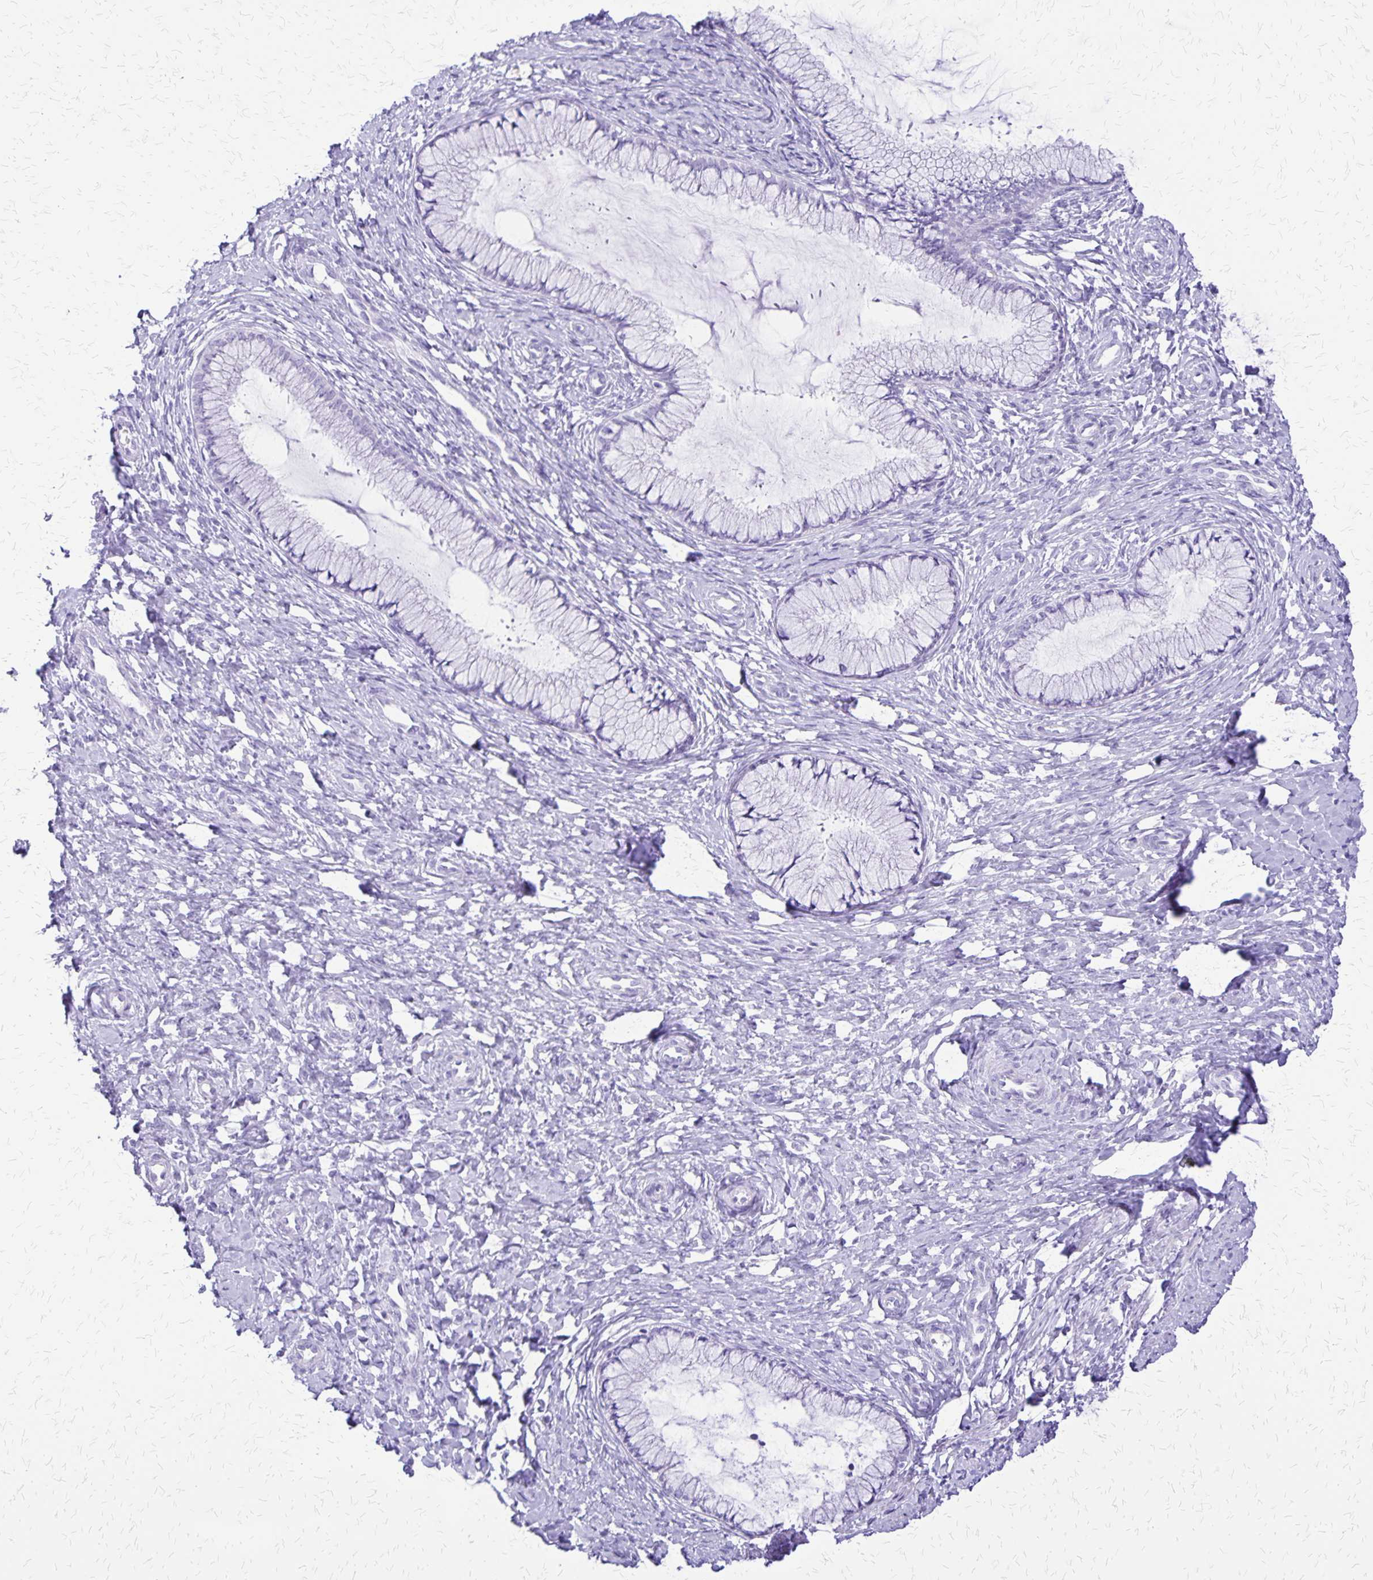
{"staining": {"intensity": "negative", "quantity": "none", "location": "none"}, "tissue": "cervix", "cell_type": "Glandular cells", "image_type": "normal", "snomed": [{"axis": "morphology", "description": "Normal tissue, NOS"}, {"axis": "topography", "description": "Cervix"}], "caption": "An image of cervix stained for a protein demonstrates no brown staining in glandular cells.", "gene": "SLC13A2", "patient": {"sex": "female", "age": 37}}